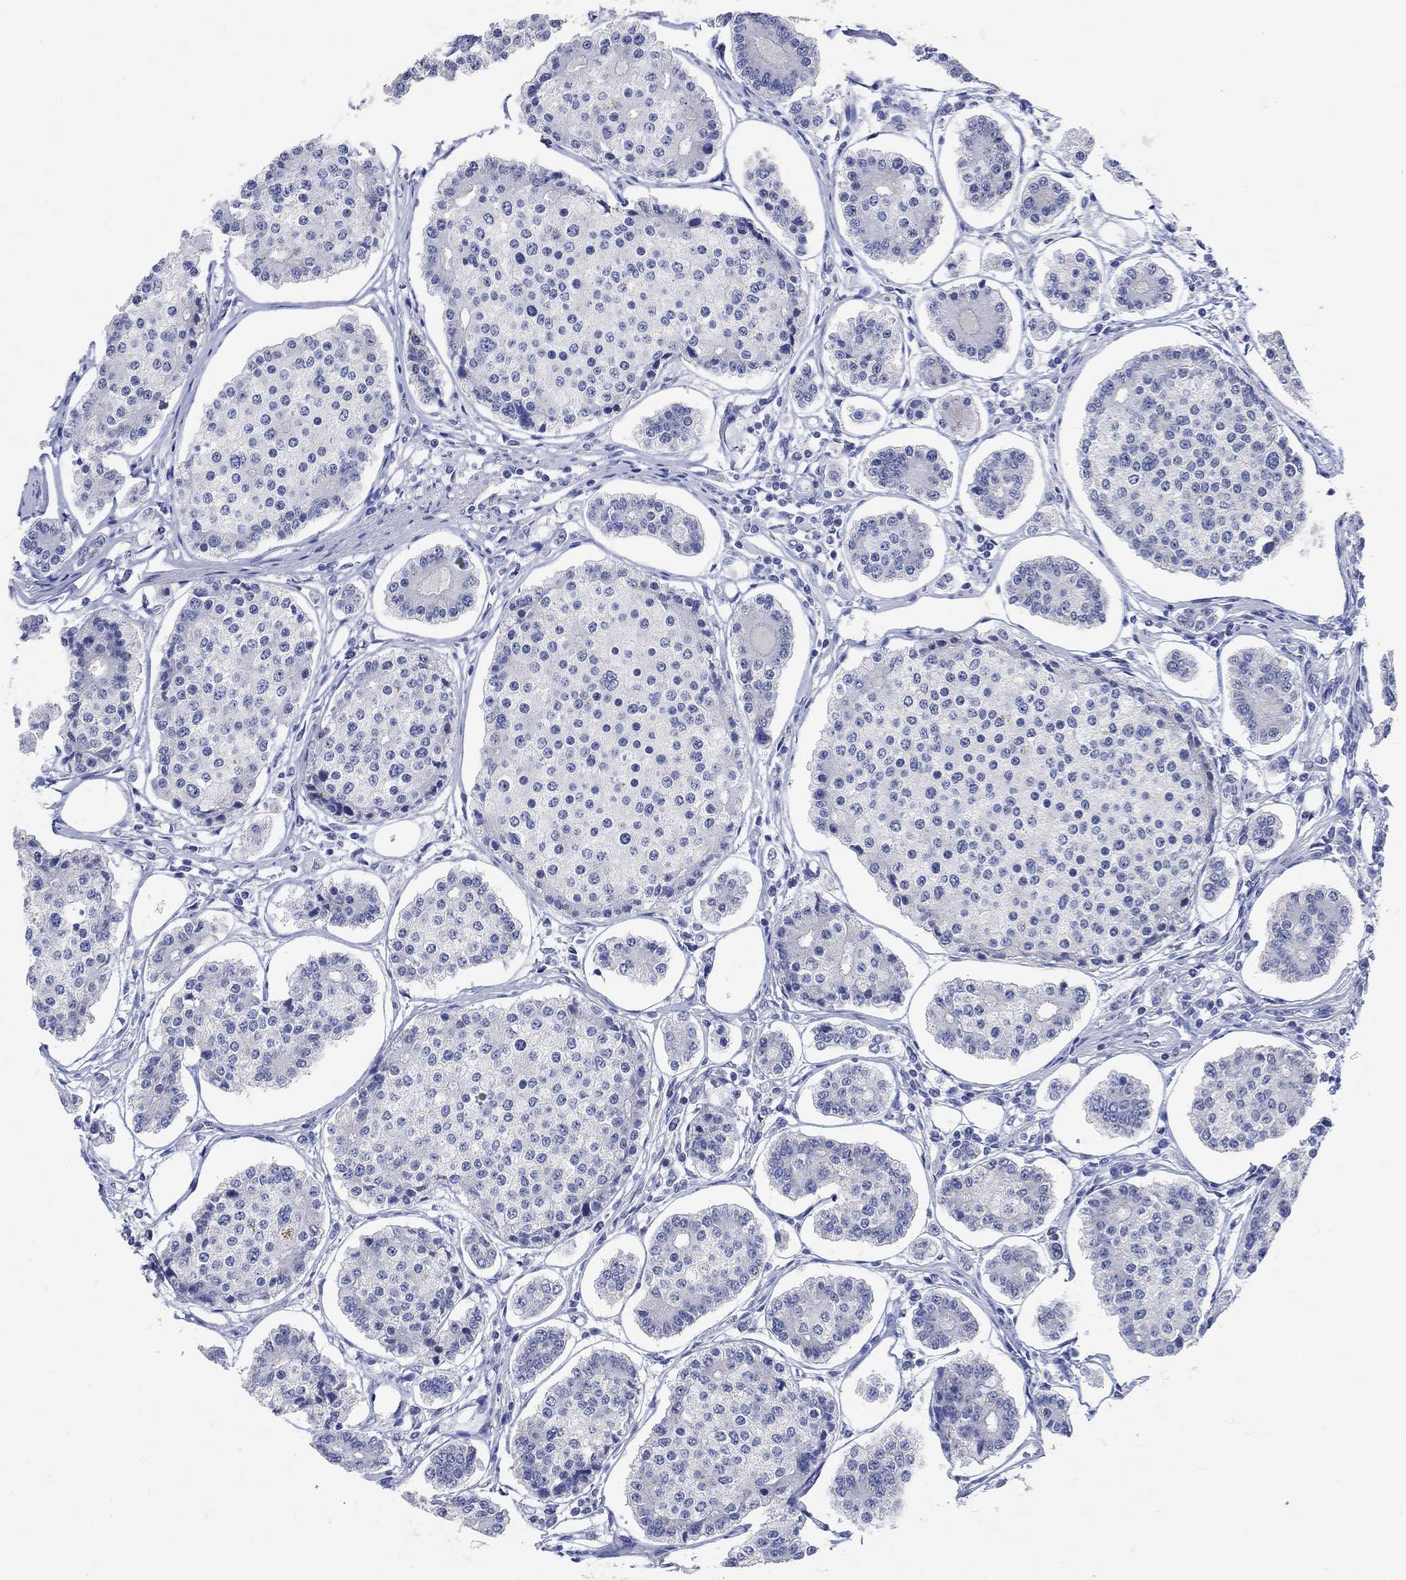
{"staining": {"intensity": "negative", "quantity": "none", "location": "none"}, "tissue": "carcinoid", "cell_type": "Tumor cells", "image_type": "cancer", "snomed": [{"axis": "morphology", "description": "Carcinoid, malignant, NOS"}, {"axis": "topography", "description": "Small intestine"}], "caption": "DAB immunohistochemical staining of carcinoid (malignant) exhibits no significant expression in tumor cells.", "gene": "GRIA3", "patient": {"sex": "female", "age": 65}}